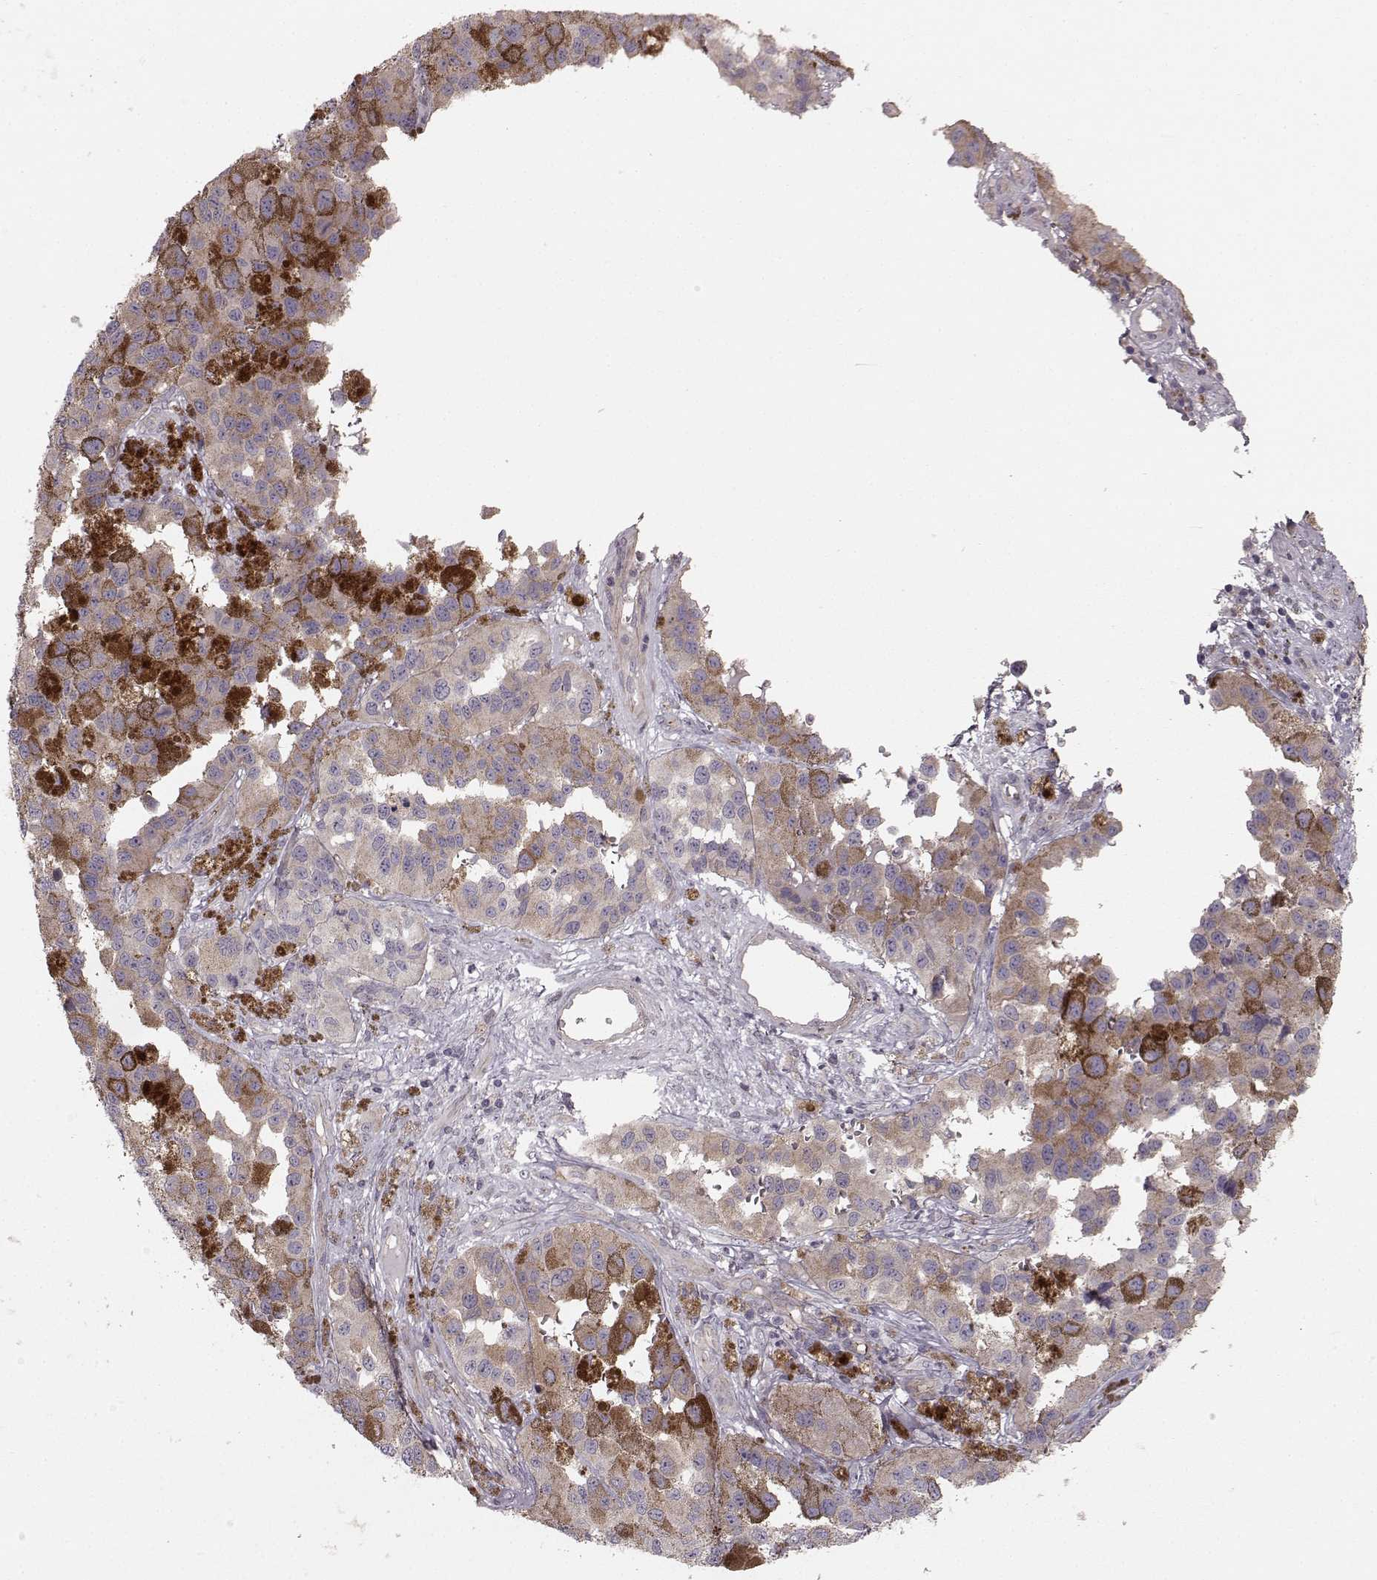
{"staining": {"intensity": "weak", "quantity": "<25%", "location": "cytoplasmic/membranous"}, "tissue": "melanoma", "cell_type": "Tumor cells", "image_type": "cancer", "snomed": [{"axis": "morphology", "description": "Malignant melanoma, NOS"}, {"axis": "topography", "description": "Skin"}], "caption": "Tumor cells are negative for brown protein staining in melanoma. The staining was performed using DAB (3,3'-diaminobenzidine) to visualize the protein expression in brown, while the nuclei were stained in blue with hematoxylin (Magnification: 20x).", "gene": "SLC22A18", "patient": {"sex": "female", "age": 58}}